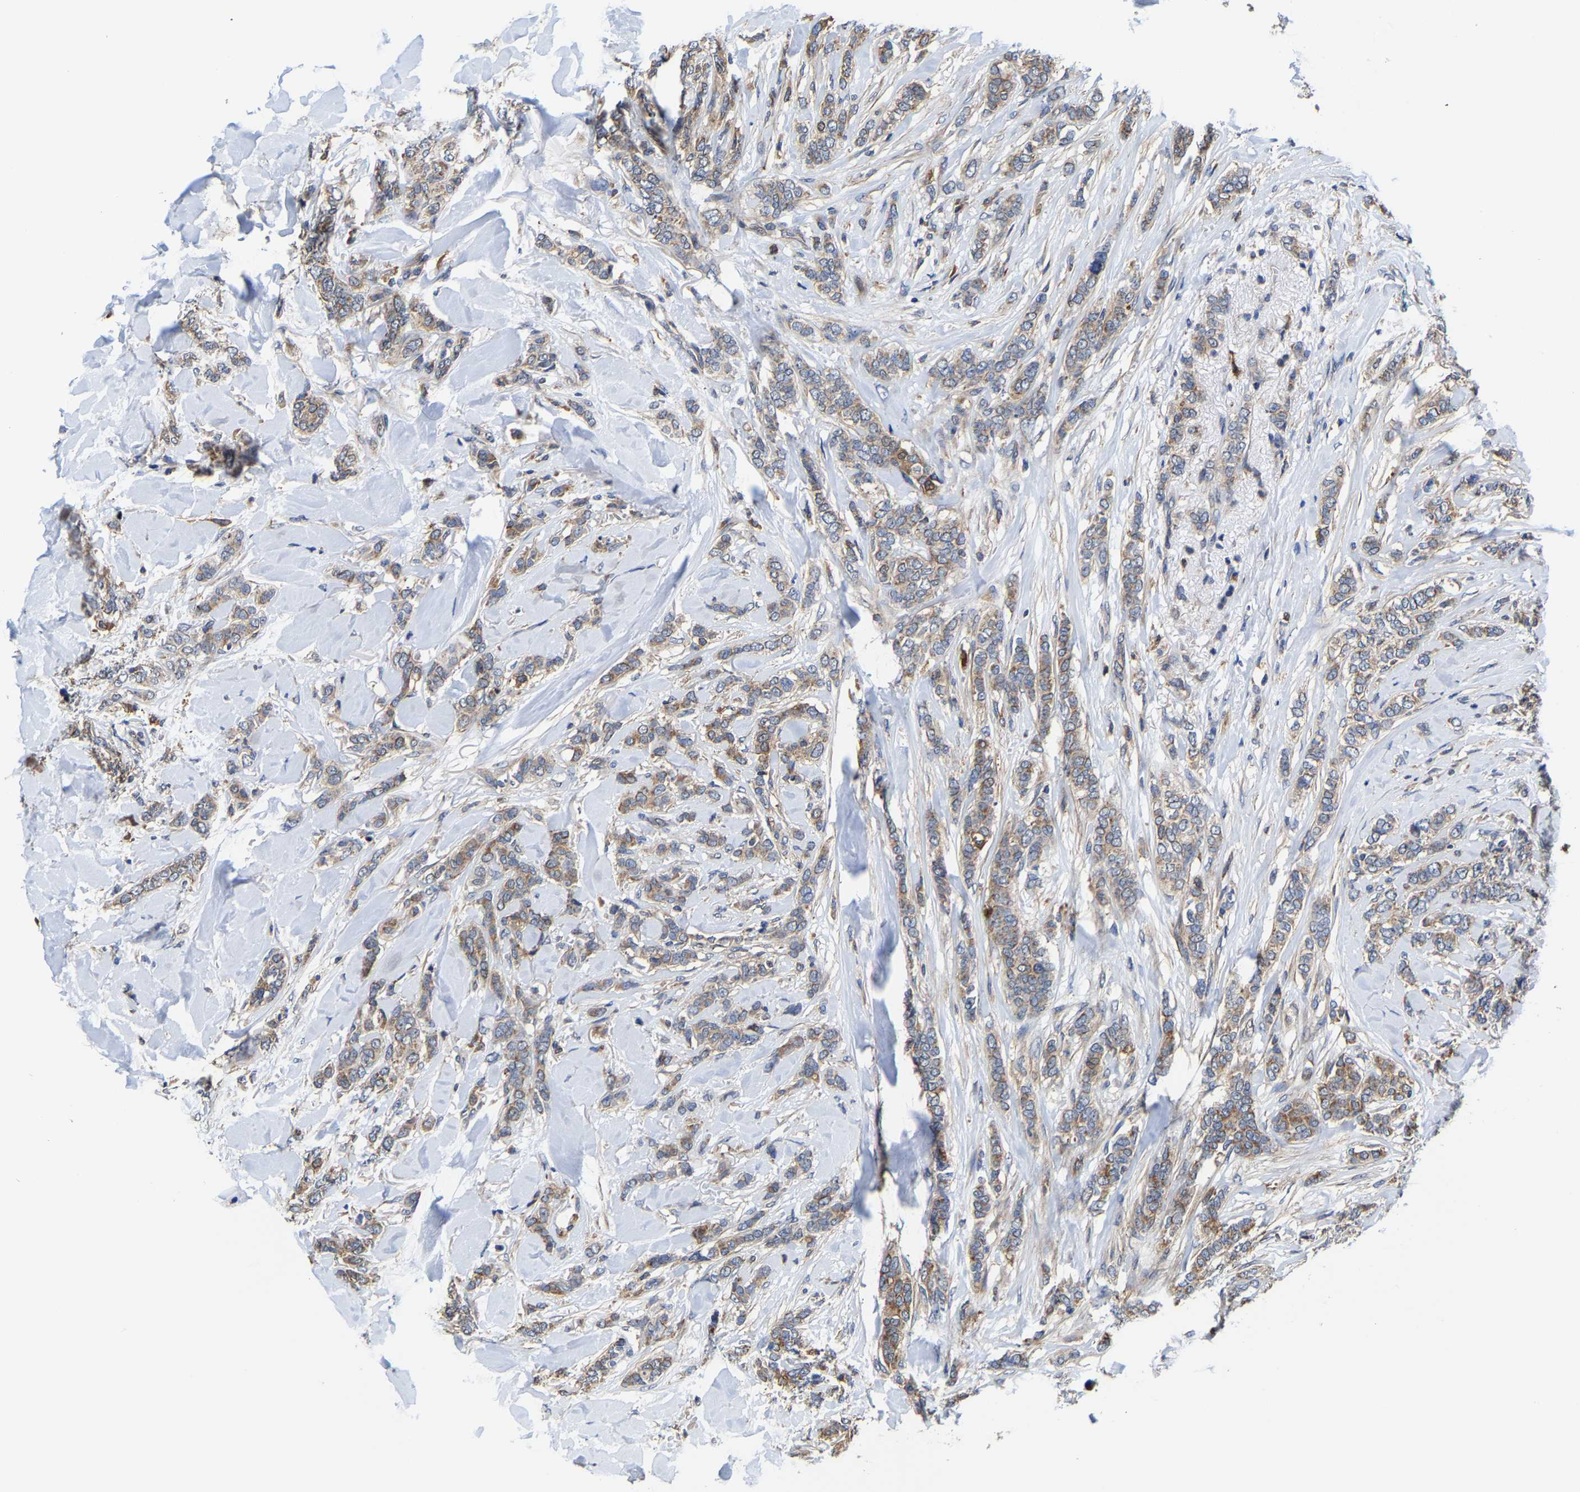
{"staining": {"intensity": "moderate", "quantity": ">75%", "location": "cytoplasmic/membranous"}, "tissue": "breast cancer", "cell_type": "Tumor cells", "image_type": "cancer", "snomed": [{"axis": "morphology", "description": "Lobular carcinoma"}, {"axis": "topography", "description": "Skin"}, {"axis": "topography", "description": "Breast"}], "caption": "The histopathology image reveals staining of lobular carcinoma (breast), revealing moderate cytoplasmic/membranous protein expression (brown color) within tumor cells. Using DAB (3,3'-diaminobenzidine) (brown) and hematoxylin (blue) stains, captured at high magnification using brightfield microscopy.", "gene": "PFKFB3", "patient": {"sex": "female", "age": 46}}